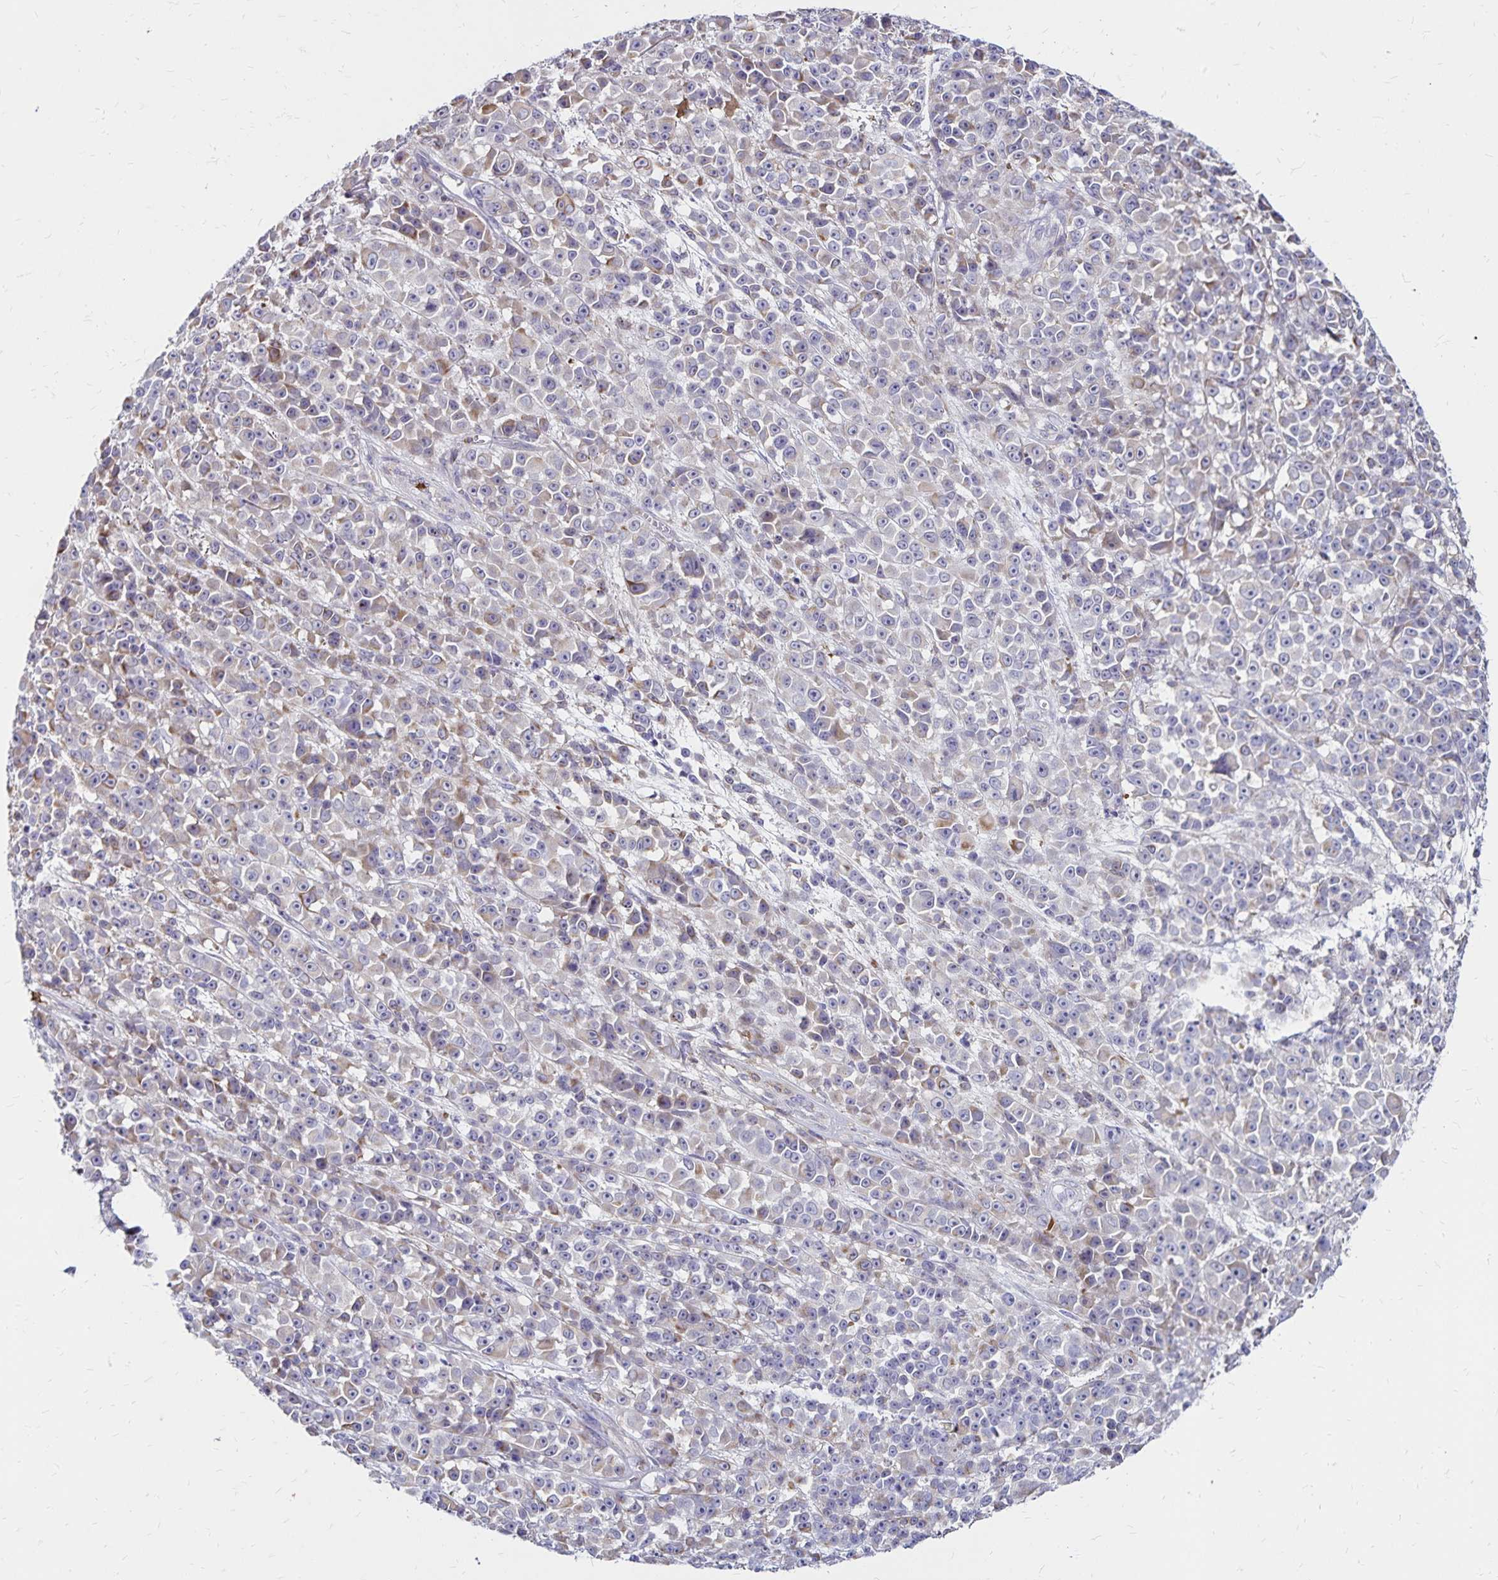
{"staining": {"intensity": "negative", "quantity": "none", "location": "none"}, "tissue": "melanoma", "cell_type": "Tumor cells", "image_type": "cancer", "snomed": [{"axis": "morphology", "description": "Malignant melanoma, NOS"}, {"axis": "topography", "description": "Skin"}, {"axis": "topography", "description": "Skin of back"}], "caption": "Immunohistochemistry (IHC) of melanoma reveals no staining in tumor cells.", "gene": "NAGPA", "patient": {"sex": "male", "age": 91}}